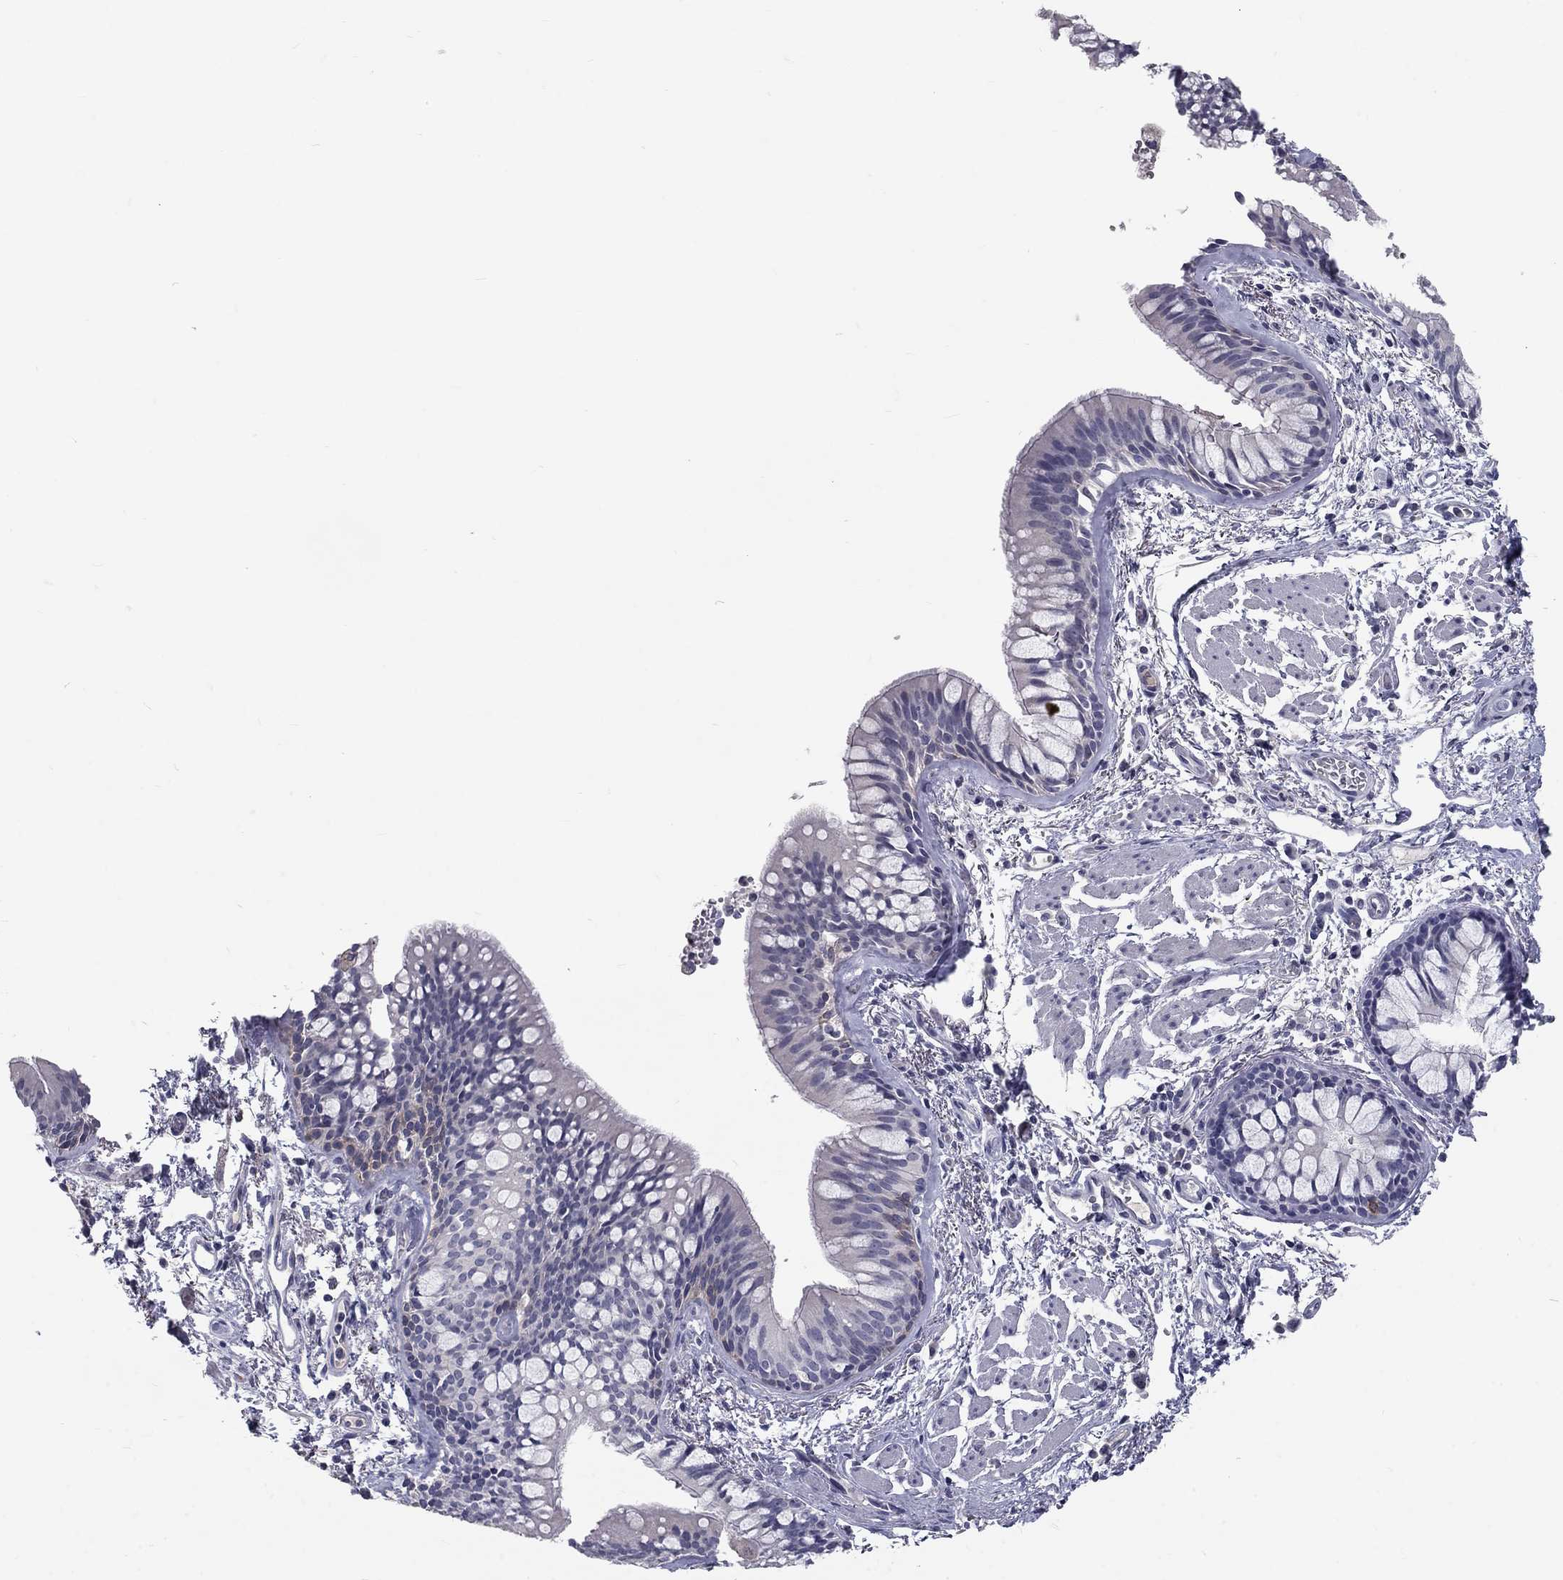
{"staining": {"intensity": "negative", "quantity": "none", "location": "none"}, "tissue": "bronchus", "cell_type": "Respiratory epithelial cells", "image_type": "normal", "snomed": [{"axis": "morphology", "description": "Normal tissue, NOS"}, {"axis": "topography", "description": "Bronchus"}, {"axis": "topography", "description": "Lung"}], "caption": "Respiratory epithelial cells are negative for protein expression in unremarkable human bronchus.", "gene": "NOS1", "patient": {"sex": "female", "age": 57}}